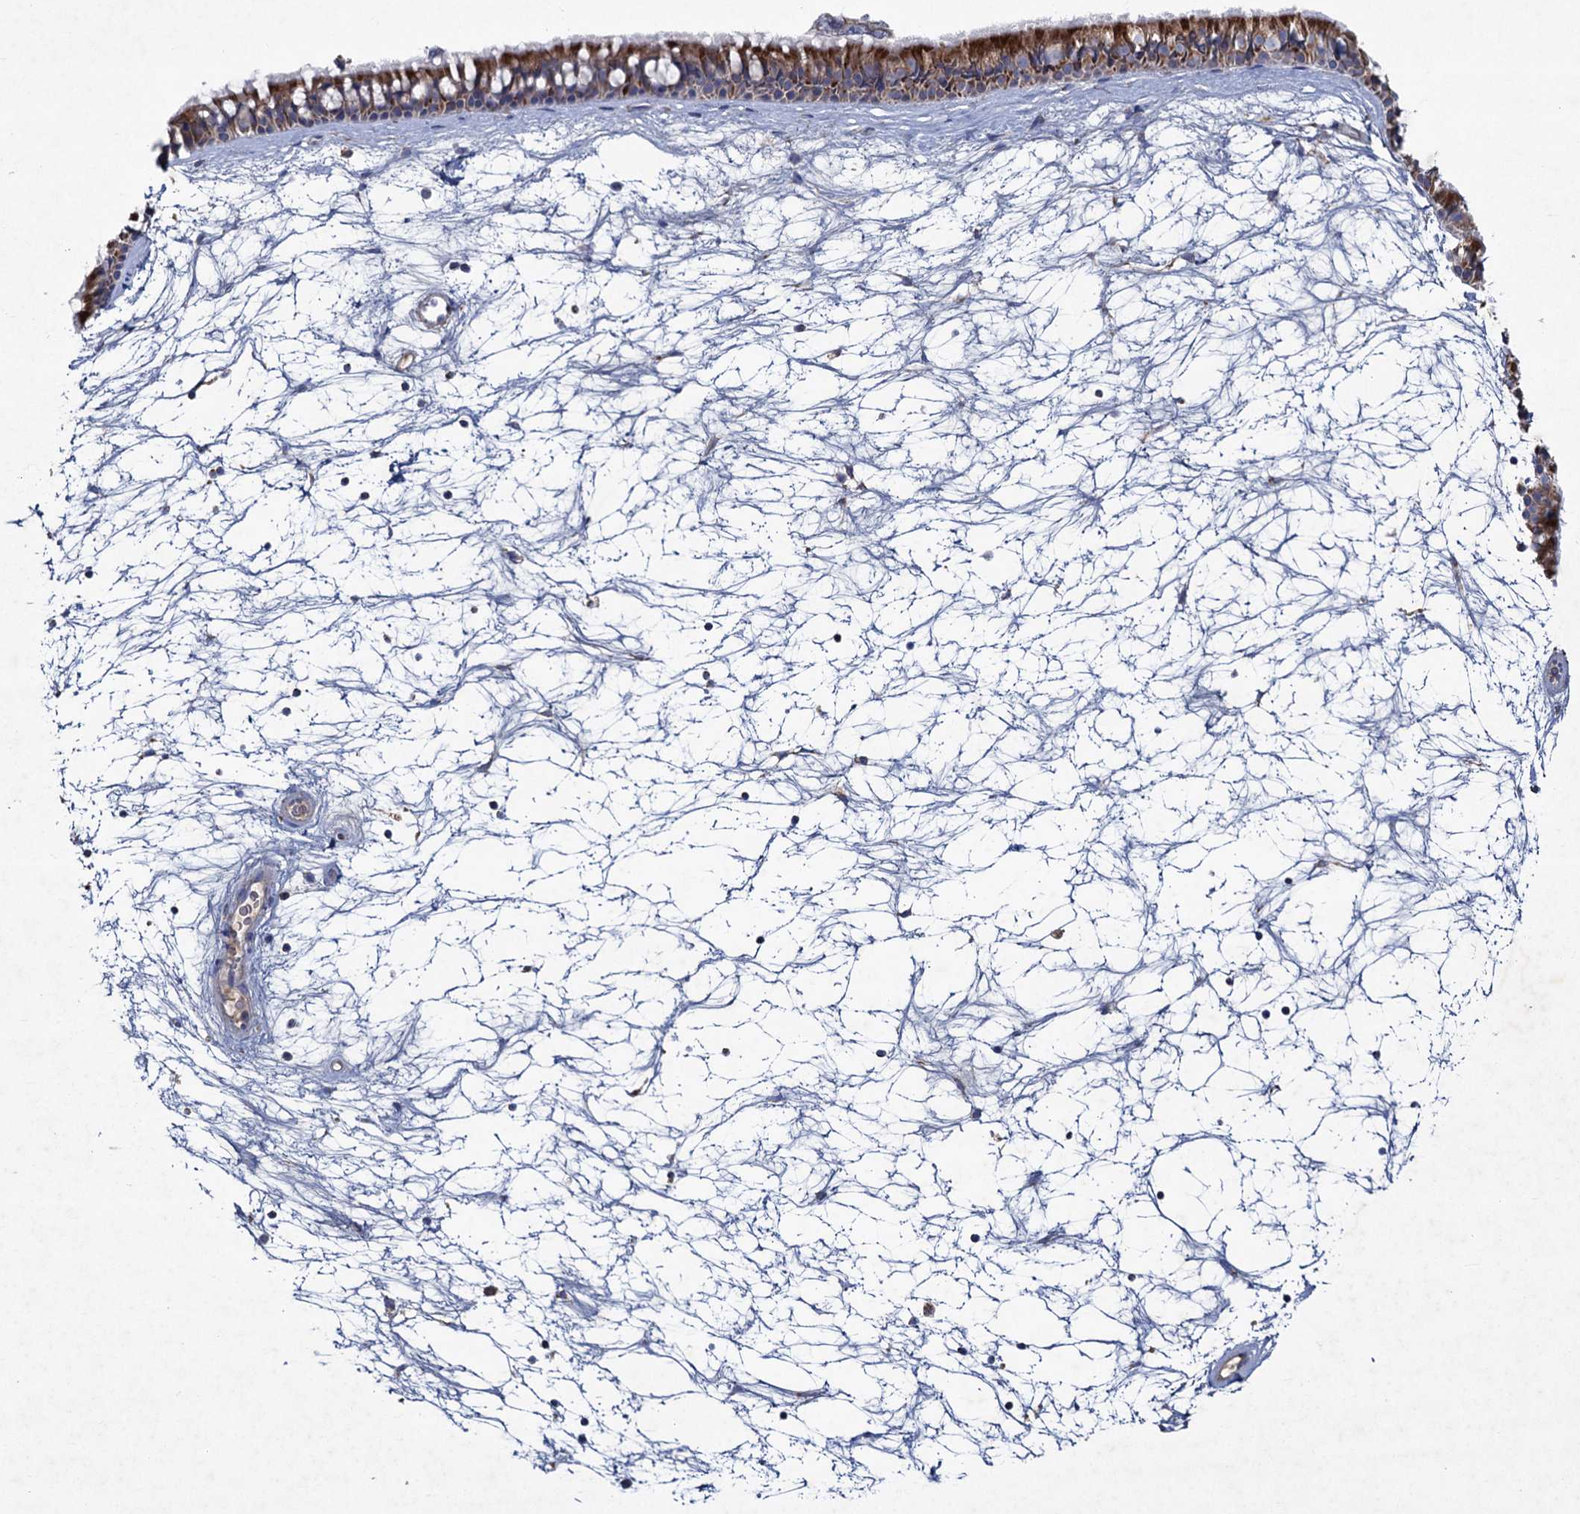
{"staining": {"intensity": "strong", "quantity": "25%-75%", "location": "cytoplasmic/membranous"}, "tissue": "nasopharynx", "cell_type": "Respiratory epithelial cells", "image_type": "normal", "snomed": [{"axis": "morphology", "description": "Normal tissue, NOS"}, {"axis": "topography", "description": "Nasopharynx"}], "caption": "Immunohistochemistry (IHC) image of normal nasopharynx: human nasopharynx stained using immunohistochemistry (IHC) shows high levels of strong protein expression localized specifically in the cytoplasmic/membranous of respiratory epithelial cells, appearing as a cytoplasmic/membranous brown color.", "gene": "GTPBP3", "patient": {"sex": "male", "age": 64}}